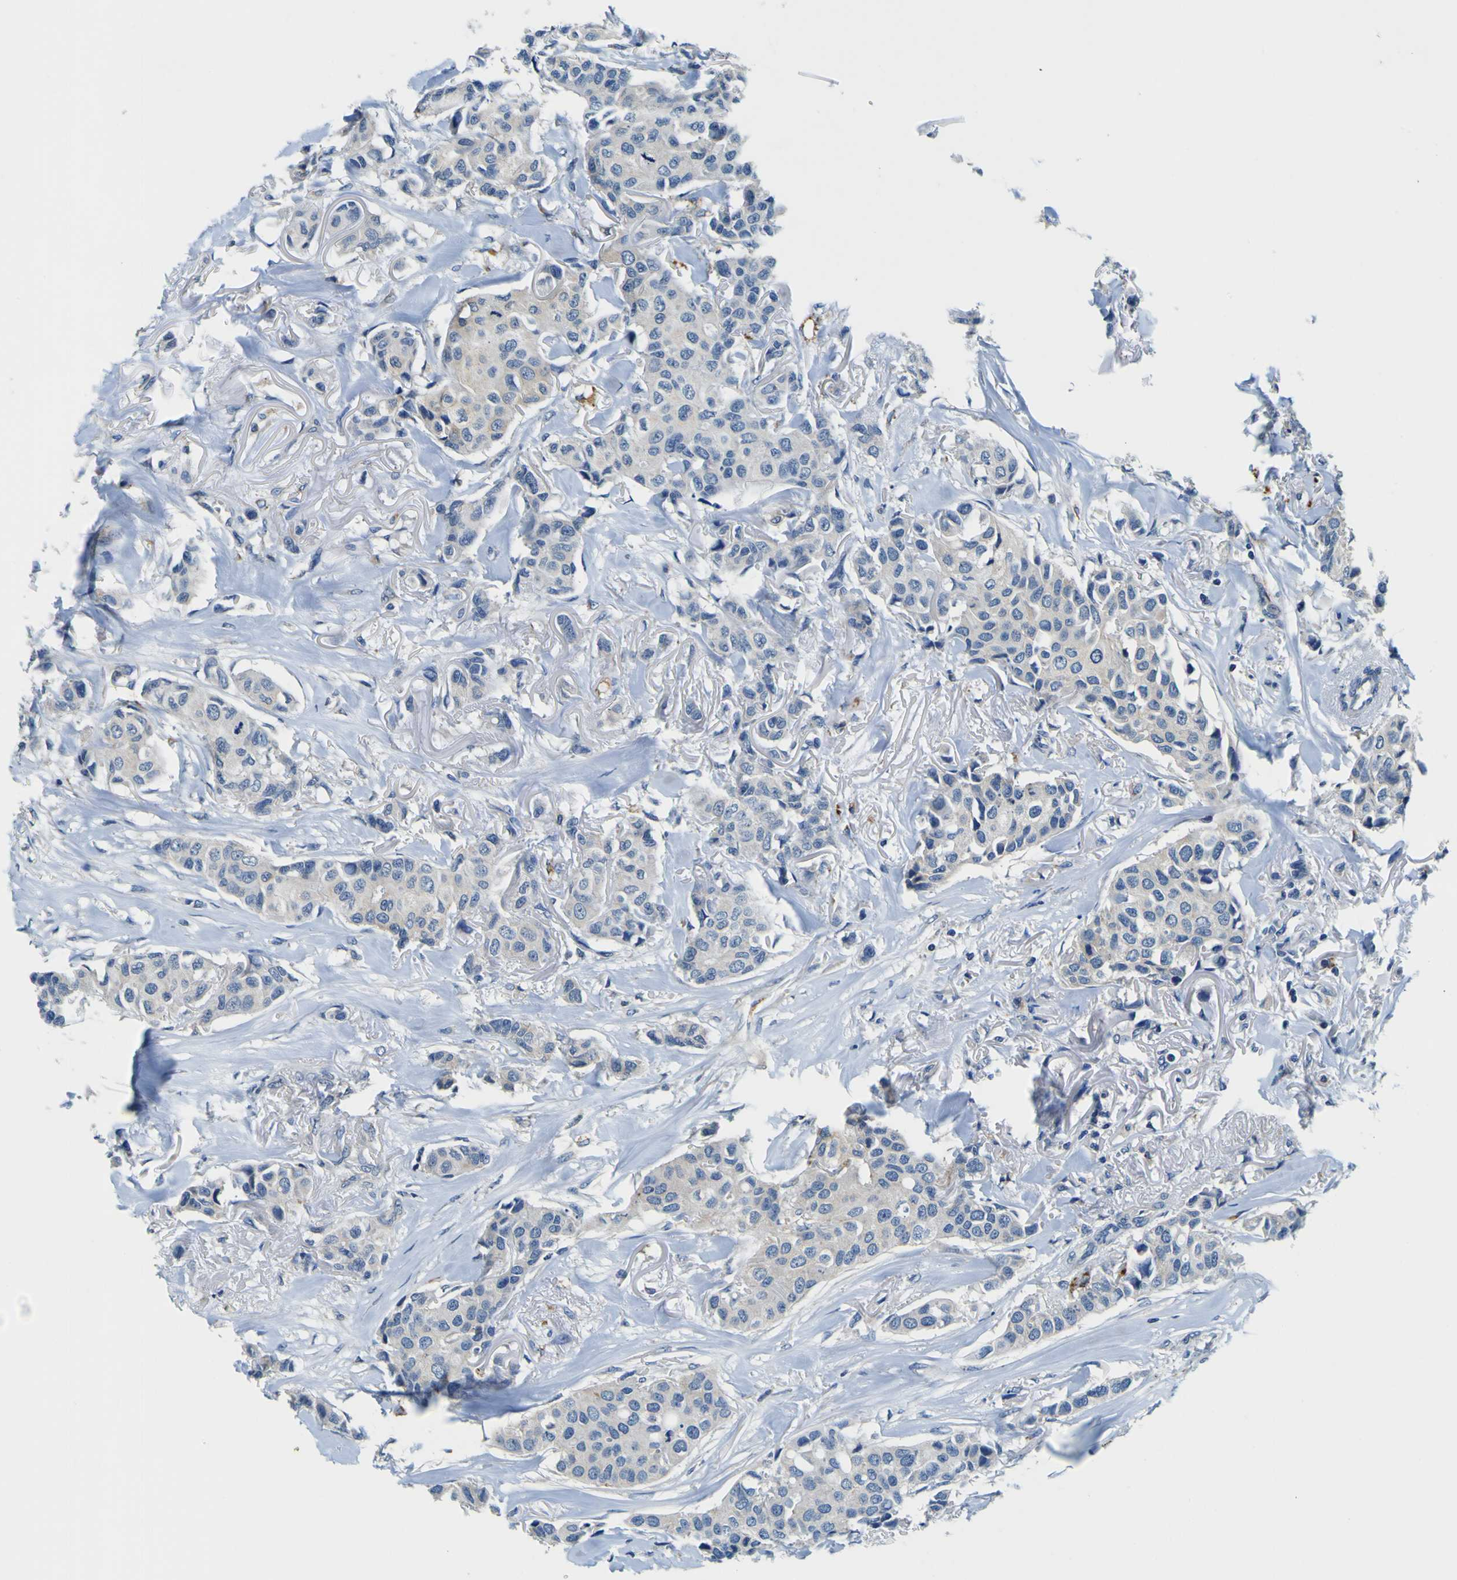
{"staining": {"intensity": "negative", "quantity": "none", "location": "none"}, "tissue": "breast cancer", "cell_type": "Tumor cells", "image_type": "cancer", "snomed": [{"axis": "morphology", "description": "Duct carcinoma"}, {"axis": "topography", "description": "Breast"}], "caption": "The photomicrograph reveals no staining of tumor cells in breast cancer.", "gene": "TNIK", "patient": {"sex": "female", "age": 80}}